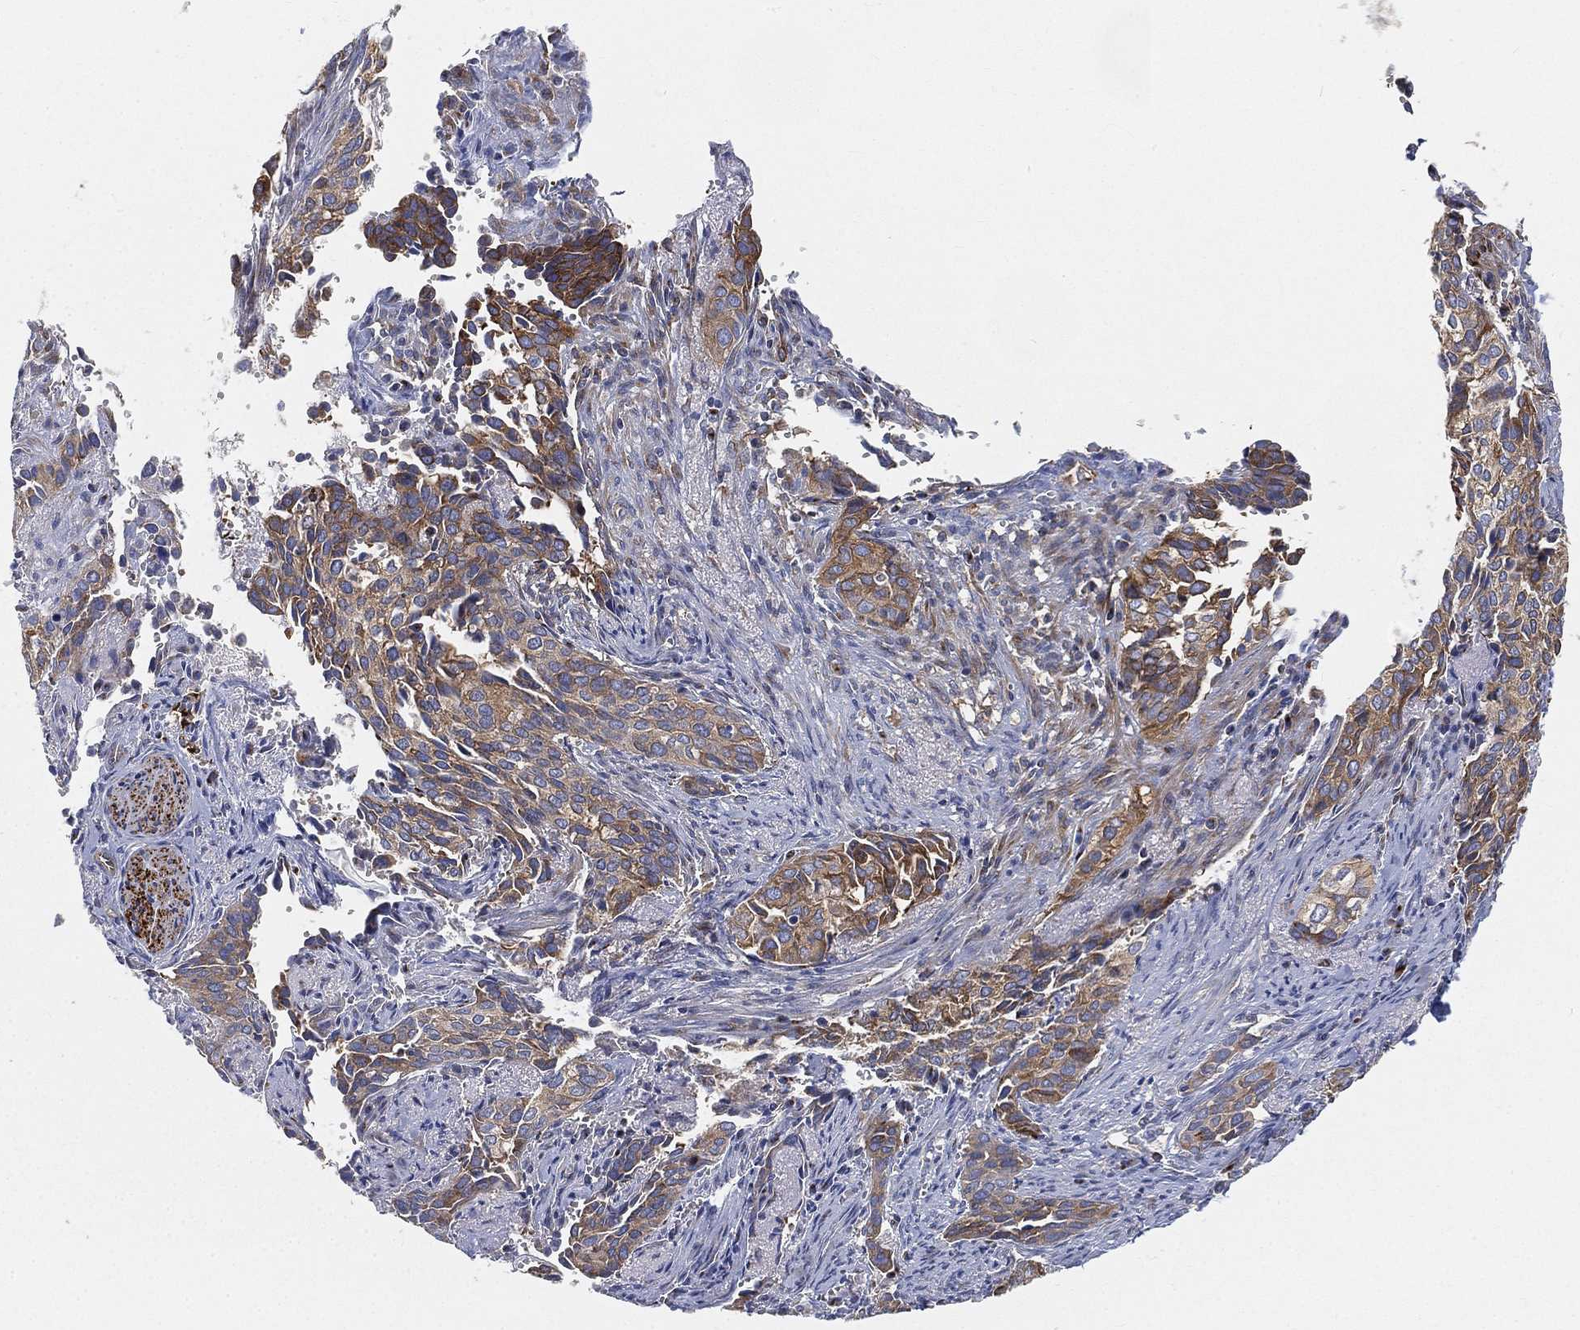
{"staining": {"intensity": "strong", "quantity": "<25%", "location": "cytoplasmic/membranous"}, "tissue": "cervical cancer", "cell_type": "Tumor cells", "image_type": "cancer", "snomed": [{"axis": "morphology", "description": "Squamous cell carcinoma, NOS"}, {"axis": "topography", "description": "Cervix"}], "caption": "The image reveals a brown stain indicating the presence of a protein in the cytoplasmic/membranous of tumor cells in squamous cell carcinoma (cervical).", "gene": "TMEM25", "patient": {"sex": "female", "age": 29}}